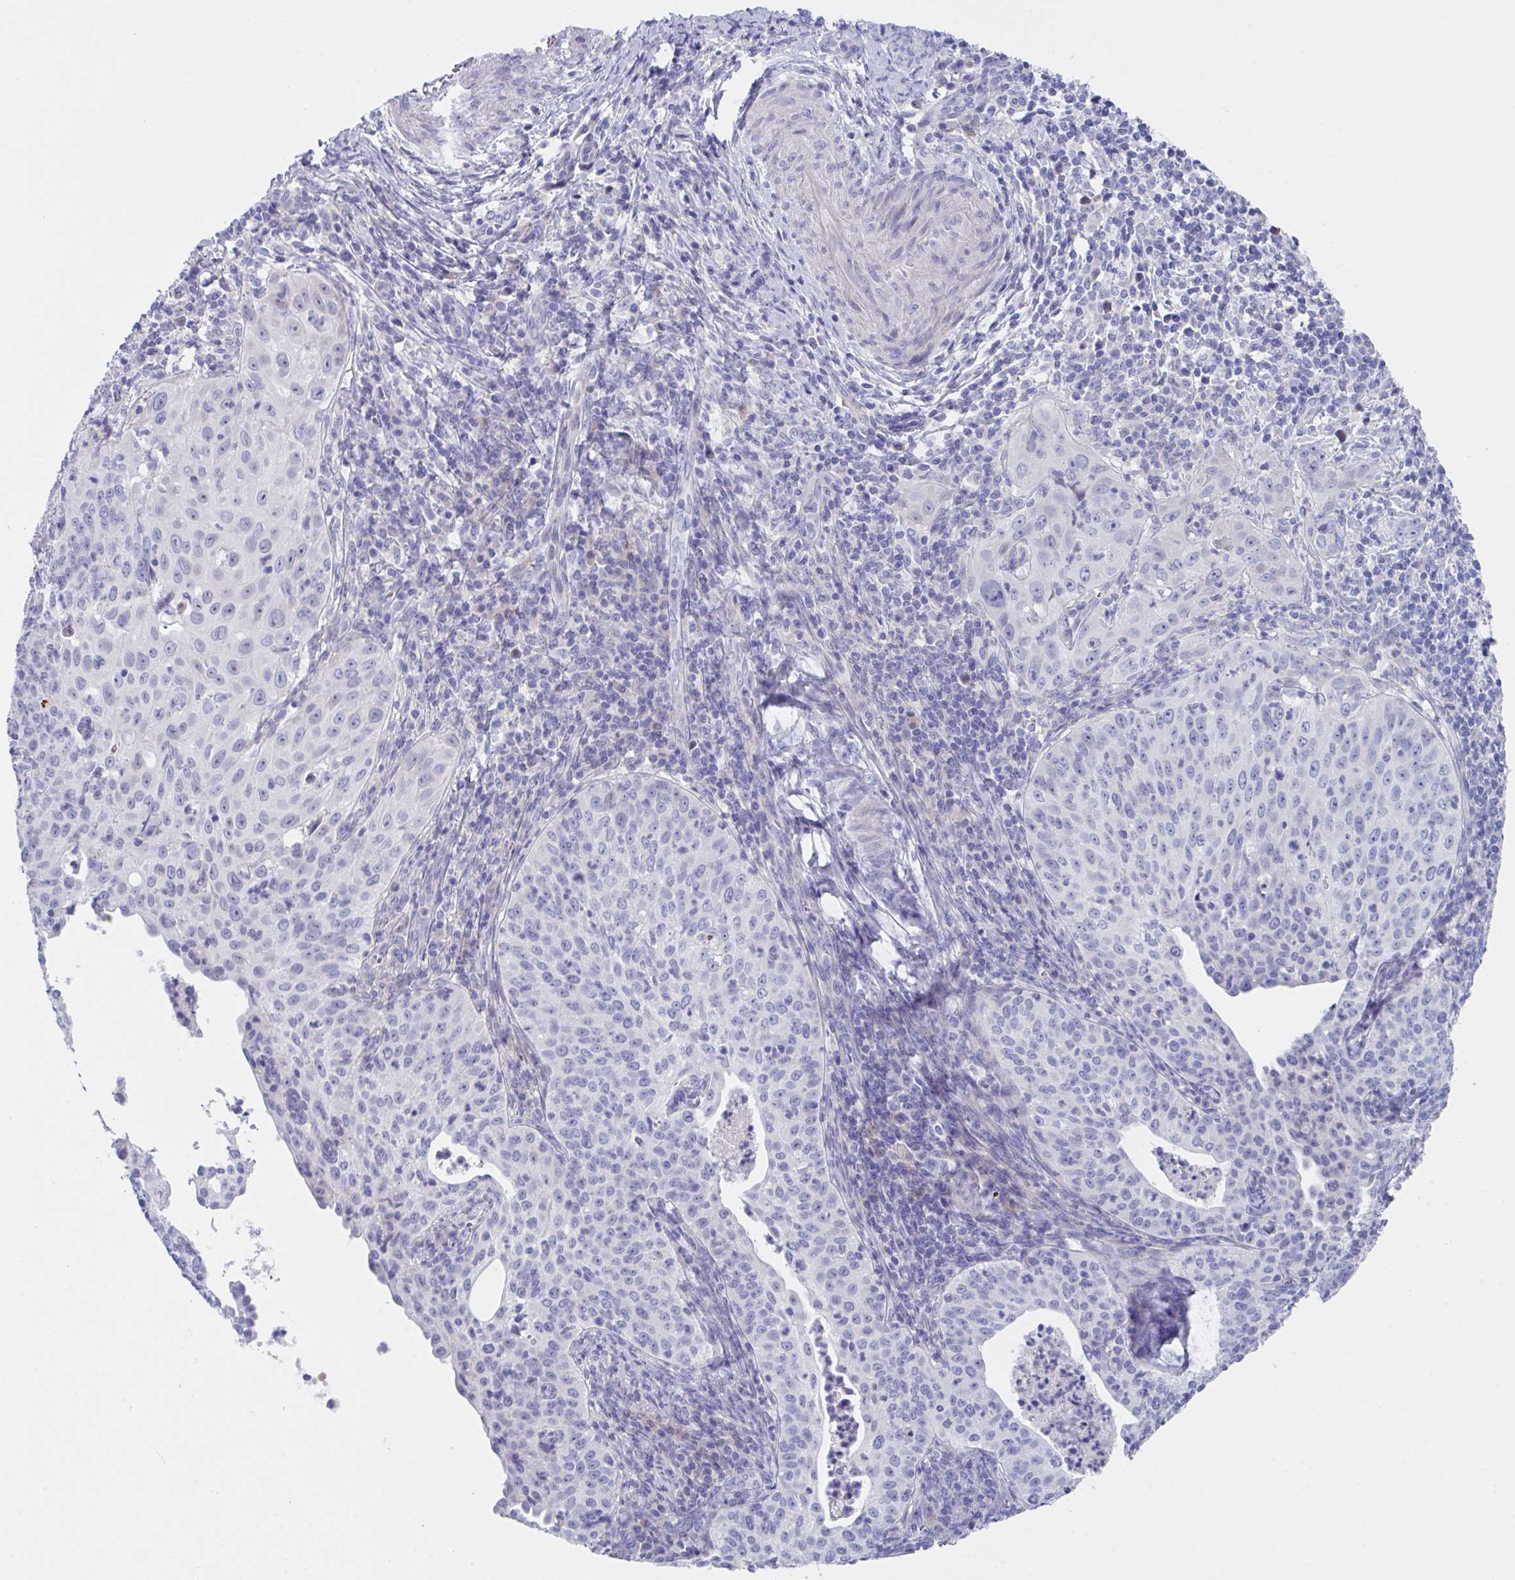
{"staining": {"intensity": "negative", "quantity": "none", "location": "none"}, "tissue": "cervical cancer", "cell_type": "Tumor cells", "image_type": "cancer", "snomed": [{"axis": "morphology", "description": "Squamous cell carcinoma, NOS"}, {"axis": "topography", "description": "Cervix"}], "caption": "This is an IHC histopathology image of human cervical cancer (squamous cell carcinoma). There is no positivity in tumor cells.", "gene": "FBXO47", "patient": {"sex": "female", "age": 30}}